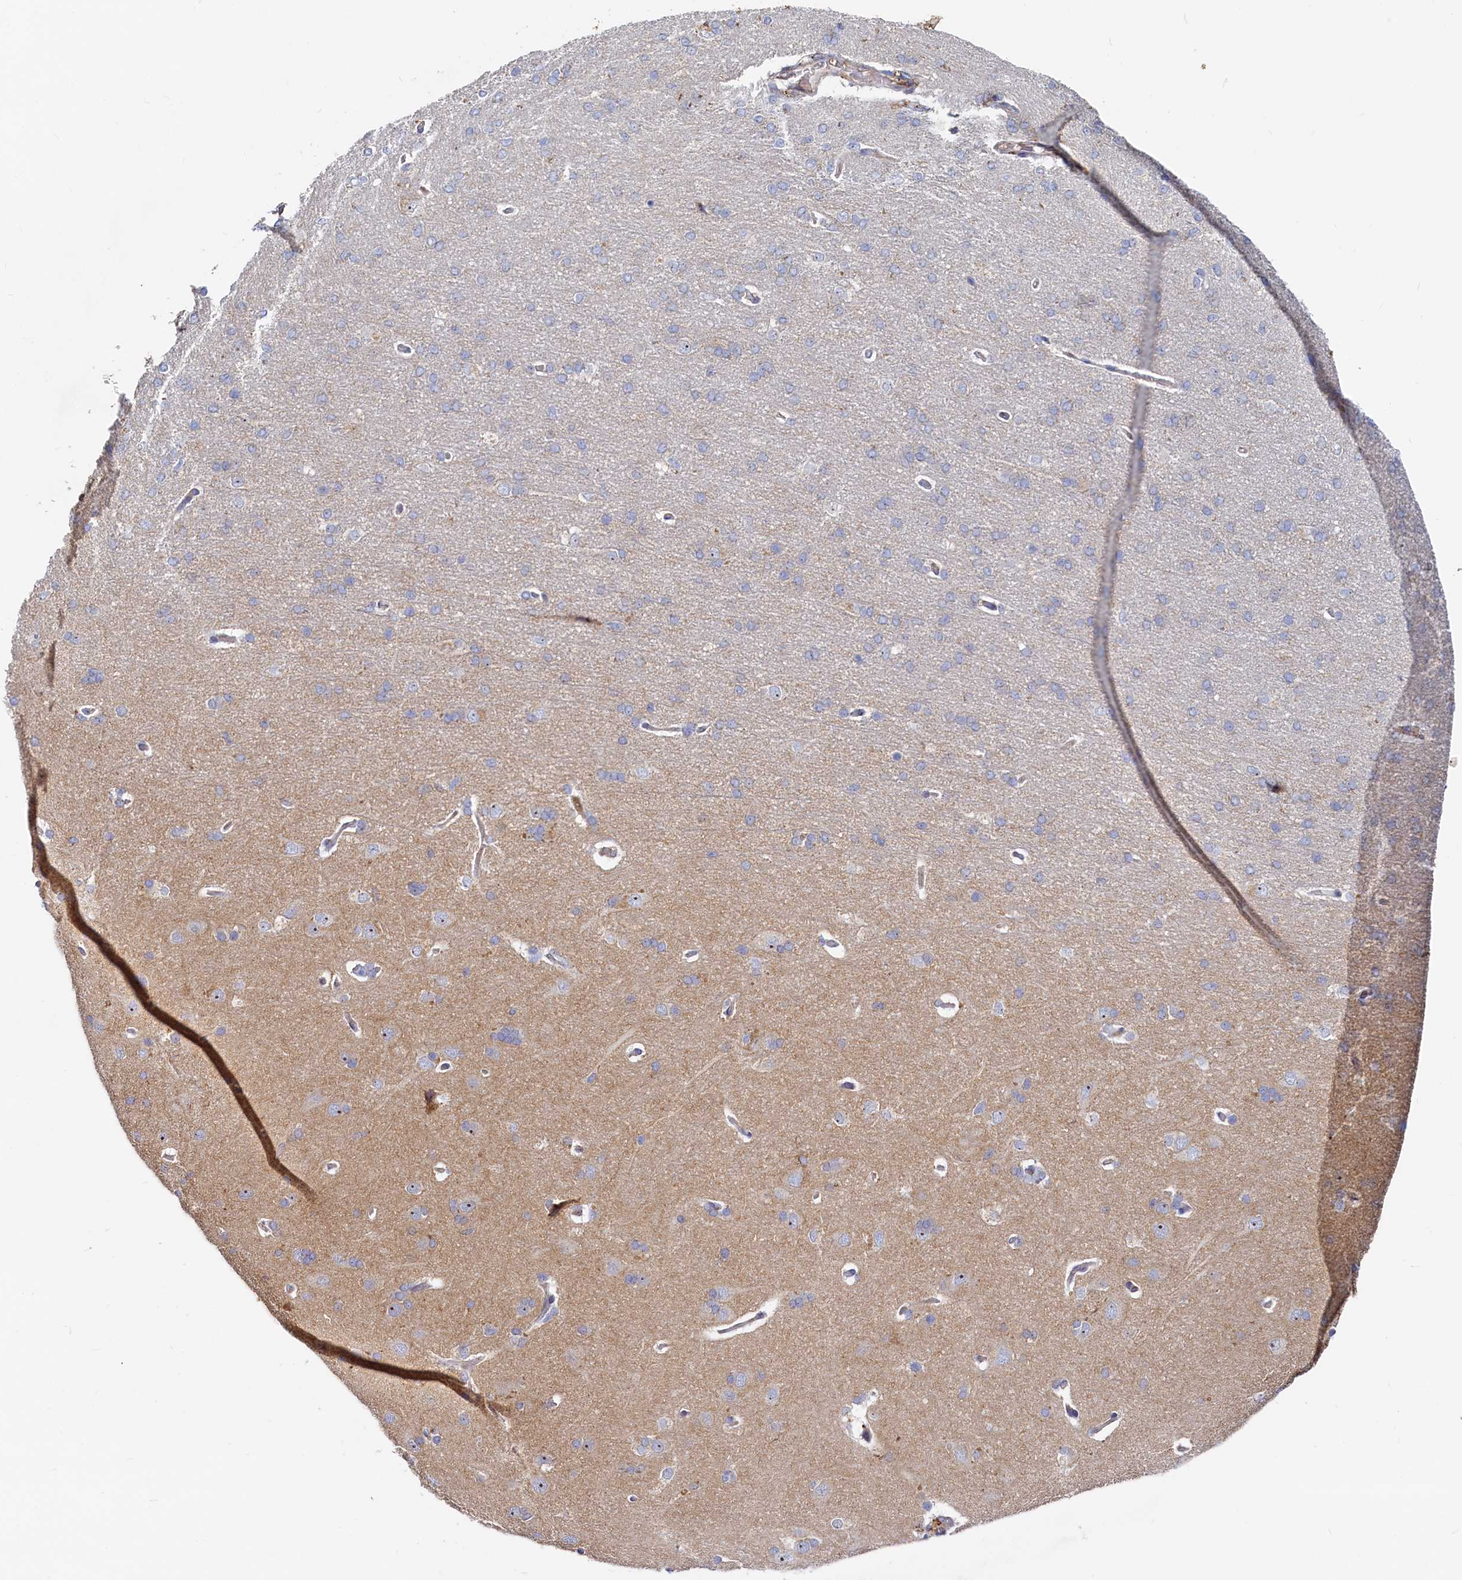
{"staining": {"intensity": "negative", "quantity": "none", "location": "none"}, "tissue": "cerebral cortex", "cell_type": "Endothelial cells", "image_type": "normal", "snomed": [{"axis": "morphology", "description": "Normal tissue, NOS"}, {"axis": "topography", "description": "Cerebral cortex"}], "caption": "Protein analysis of unremarkable cerebral cortex shows no significant positivity in endothelial cells.", "gene": "RGS7BP", "patient": {"sex": "male", "age": 62}}